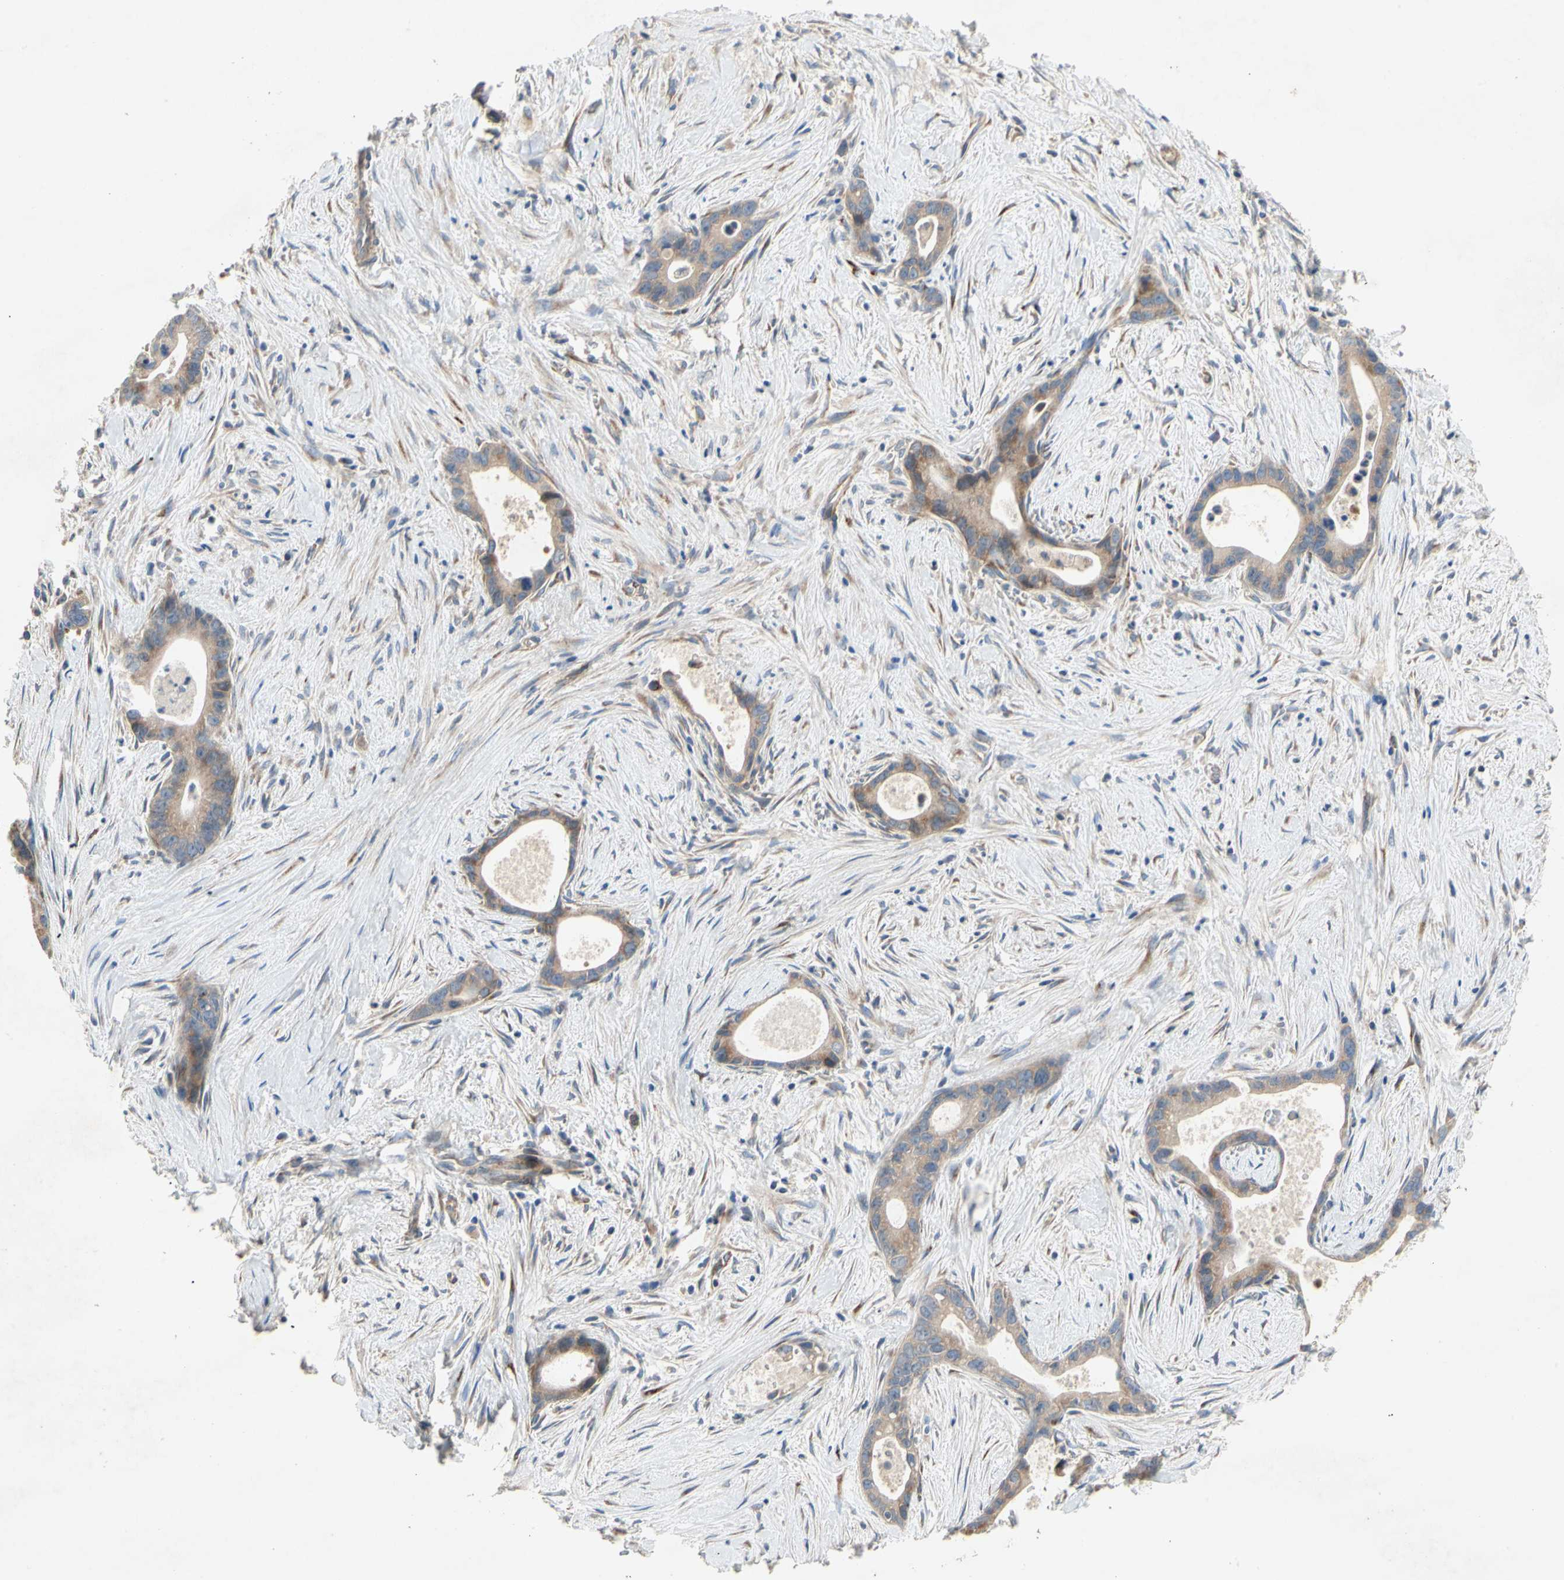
{"staining": {"intensity": "moderate", "quantity": "<25%", "location": "cytoplasmic/membranous"}, "tissue": "liver cancer", "cell_type": "Tumor cells", "image_type": "cancer", "snomed": [{"axis": "morphology", "description": "Cholangiocarcinoma"}, {"axis": "topography", "description": "Liver"}], "caption": "Liver cancer (cholangiocarcinoma) stained with DAB (3,3'-diaminobenzidine) immunohistochemistry (IHC) reveals low levels of moderate cytoplasmic/membranous expression in approximately <25% of tumor cells.", "gene": "XYLT1", "patient": {"sex": "female", "age": 55}}